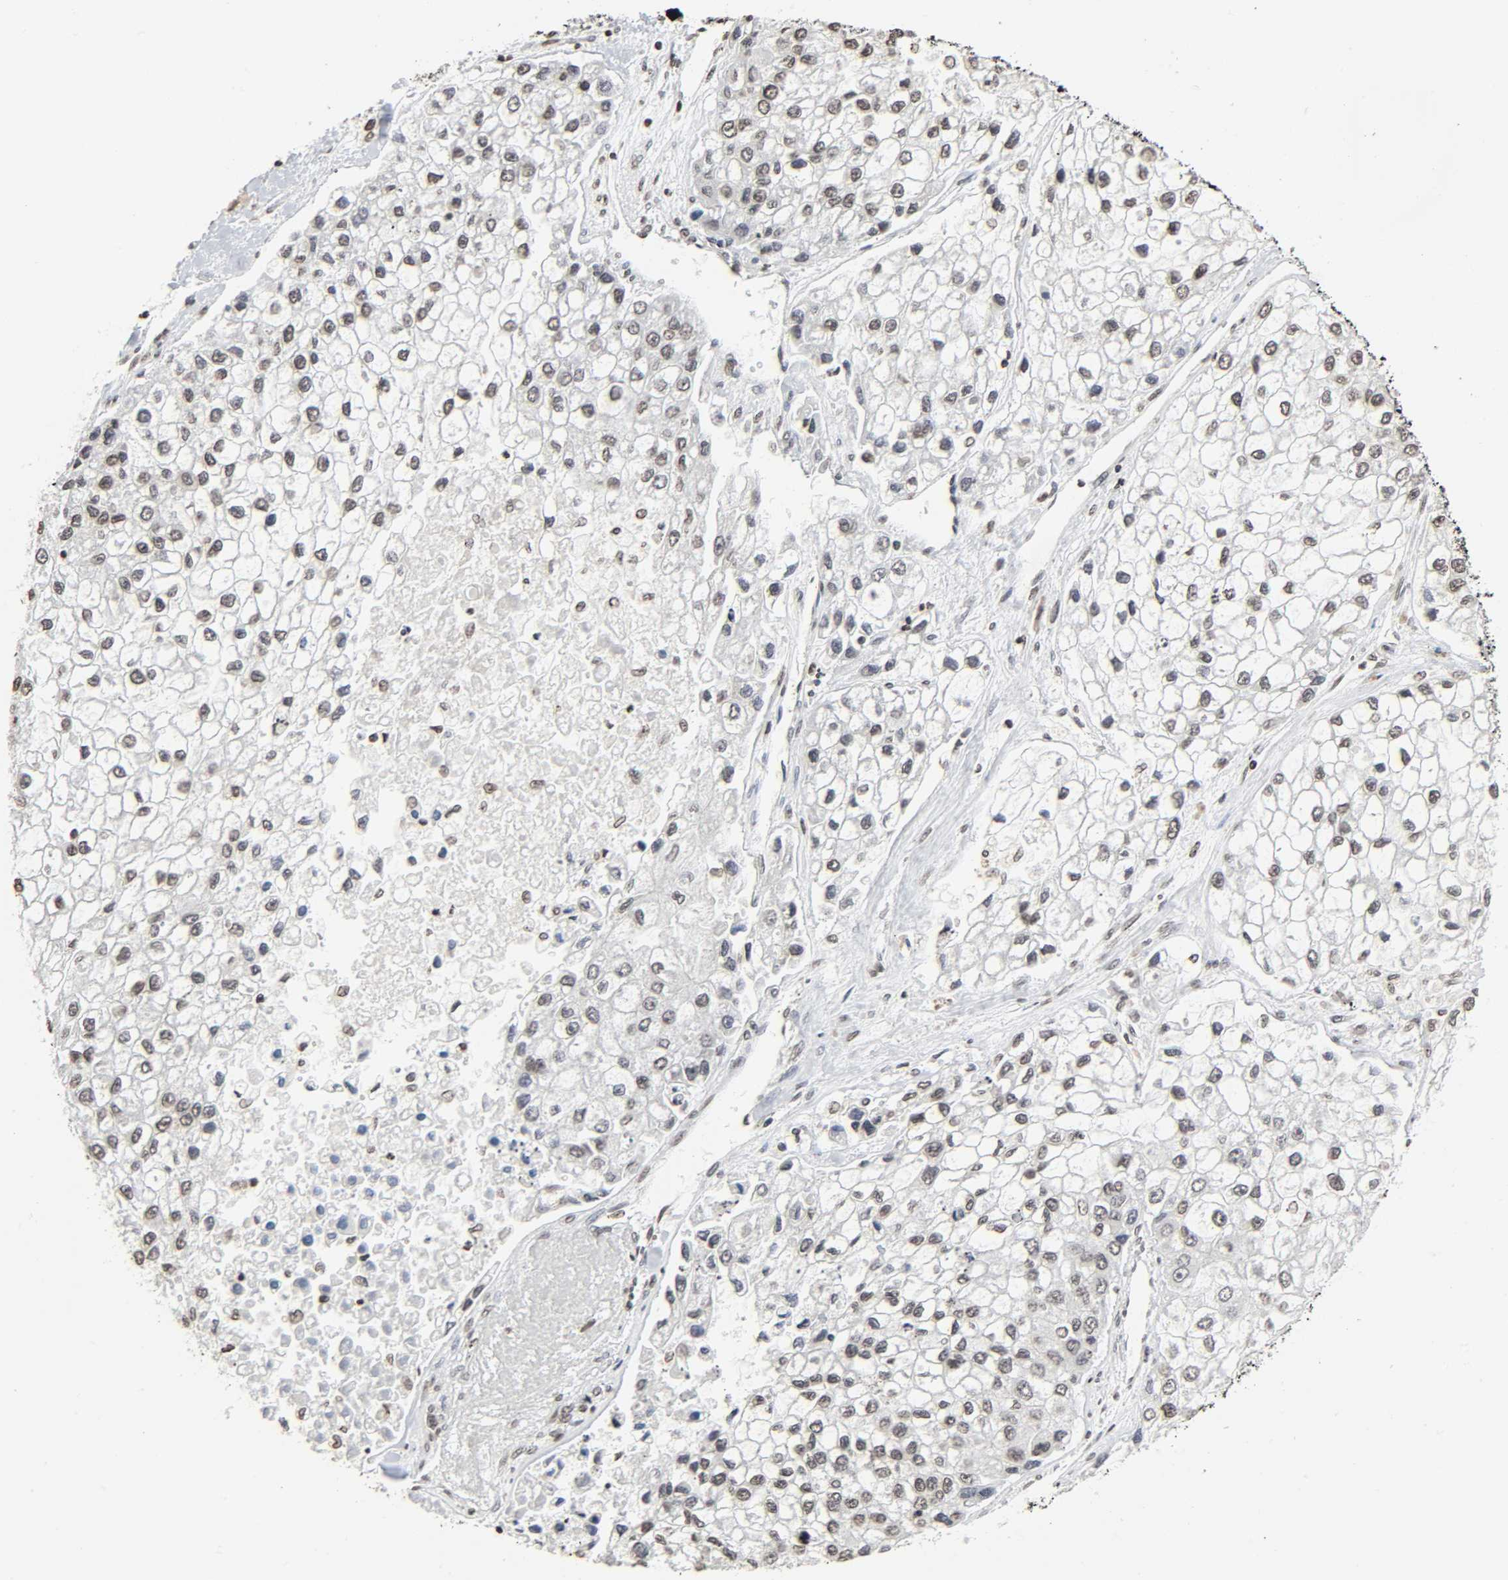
{"staining": {"intensity": "weak", "quantity": ">75%", "location": "nuclear"}, "tissue": "liver cancer", "cell_type": "Tumor cells", "image_type": "cancer", "snomed": [{"axis": "morphology", "description": "Carcinoma, Hepatocellular, NOS"}, {"axis": "topography", "description": "Liver"}], "caption": "Human liver cancer (hepatocellular carcinoma) stained with a protein marker reveals weak staining in tumor cells.", "gene": "ELAVL1", "patient": {"sex": "female", "age": 66}}